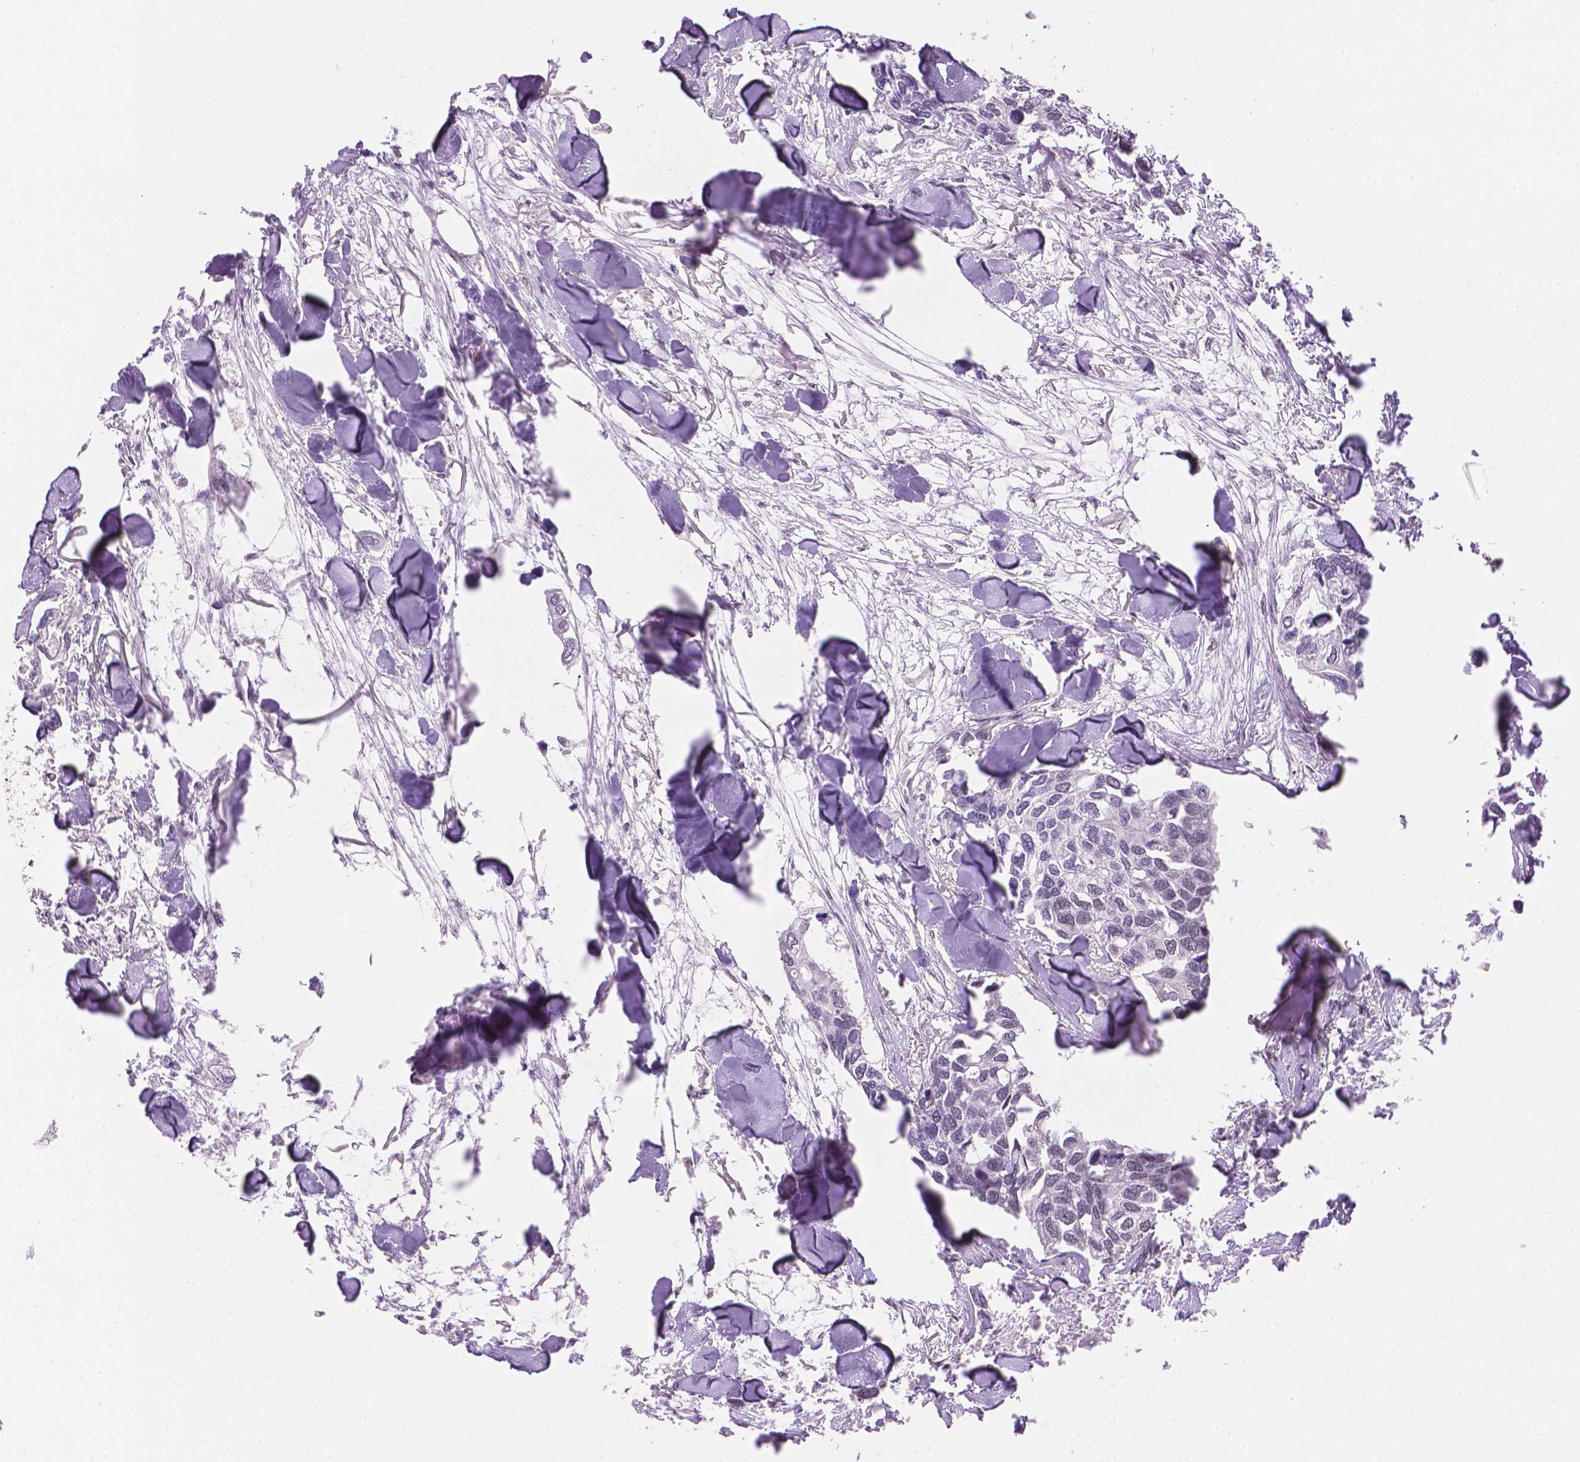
{"staining": {"intensity": "negative", "quantity": "none", "location": "none"}, "tissue": "breast cancer", "cell_type": "Tumor cells", "image_type": "cancer", "snomed": [{"axis": "morphology", "description": "Duct carcinoma"}, {"axis": "topography", "description": "Breast"}], "caption": "Immunohistochemistry (IHC) micrograph of breast invasive ductal carcinoma stained for a protein (brown), which displays no staining in tumor cells.", "gene": "UBN1", "patient": {"sex": "female", "age": 83}}